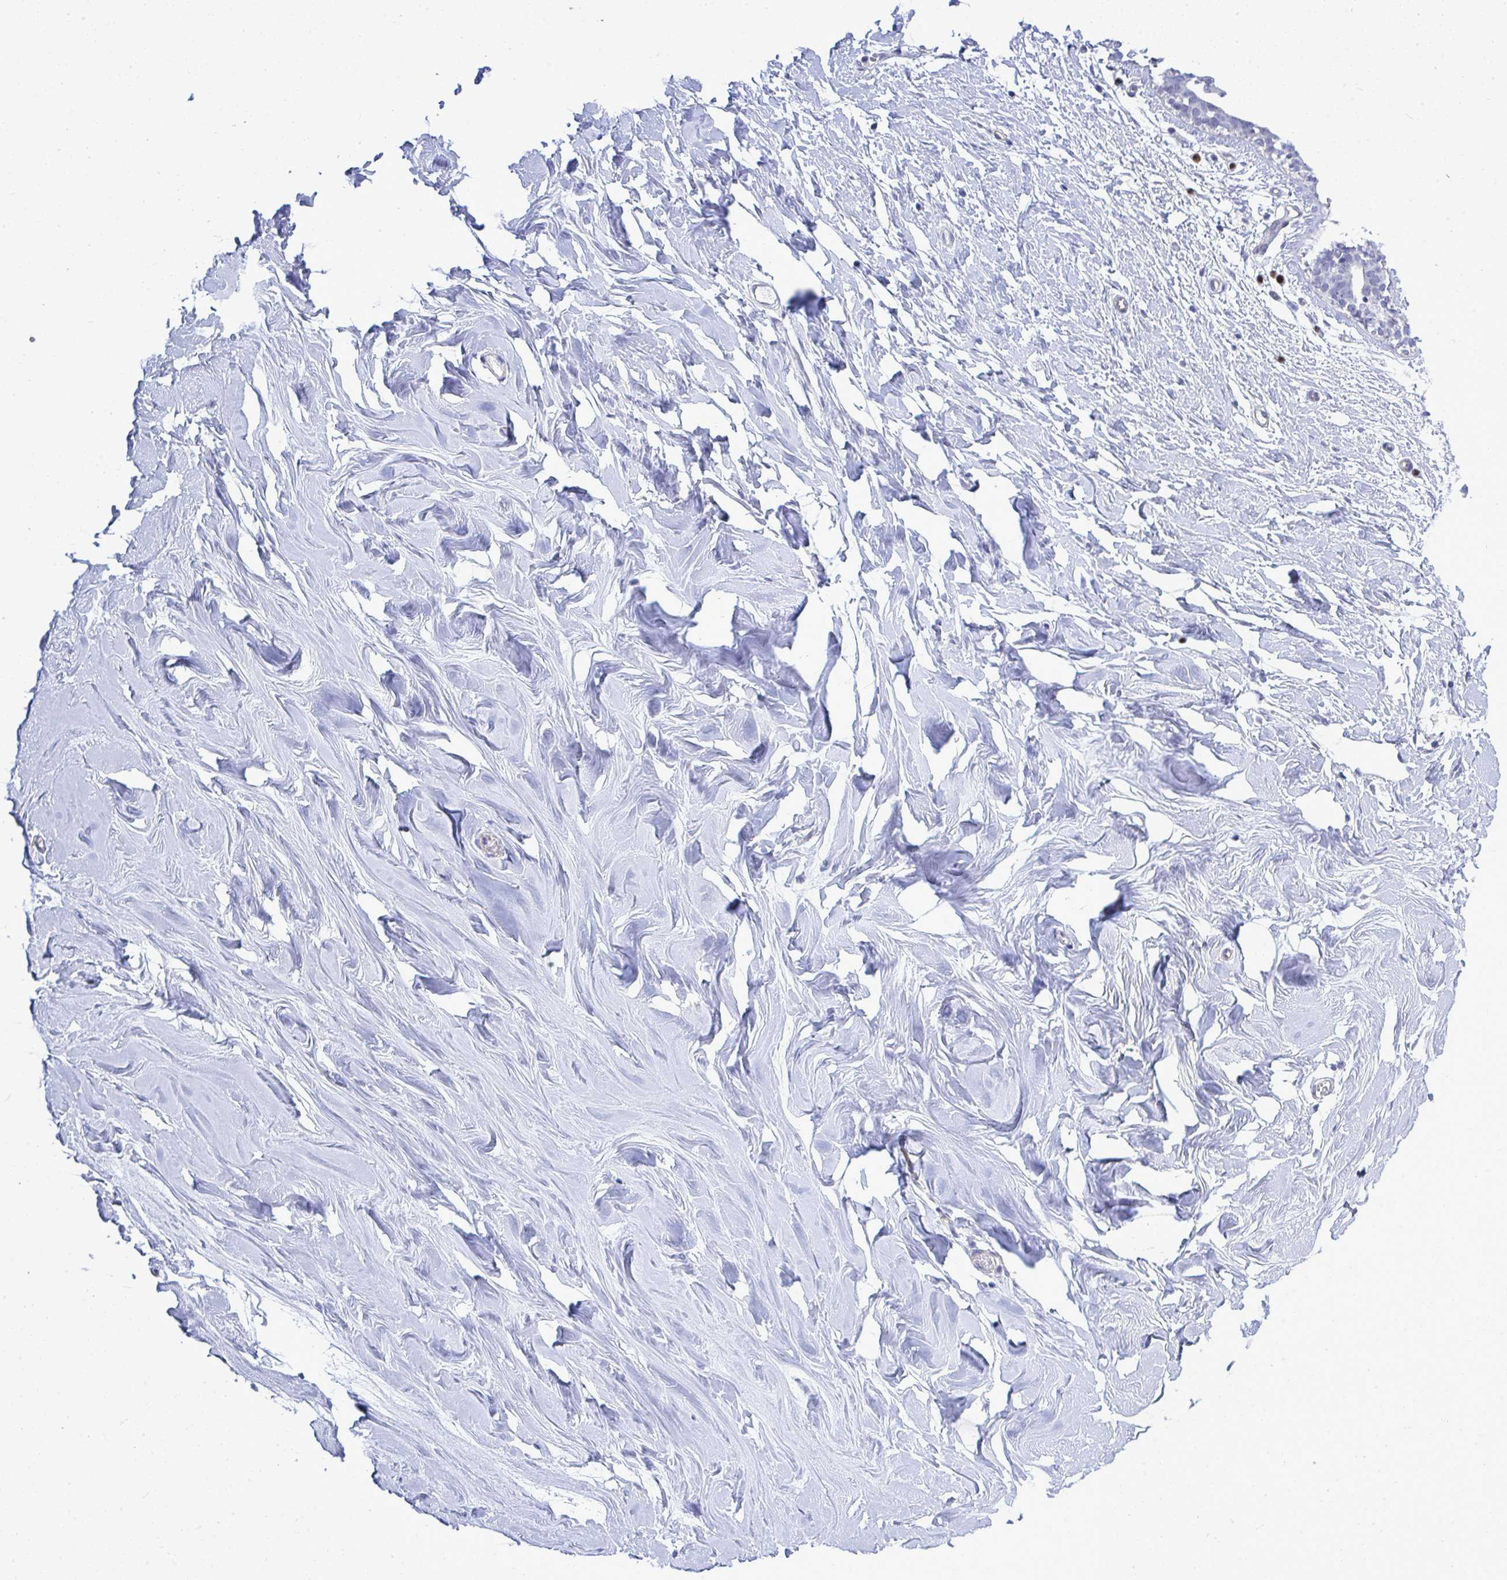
{"staining": {"intensity": "negative", "quantity": "none", "location": "none"}, "tissue": "breast", "cell_type": "Adipocytes", "image_type": "normal", "snomed": [{"axis": "morphology", "description": "Normal tissue, NOS"}, {"axis": "topography", "description": "Breast"}], "caption": "Immunohistochemical staining of normal human breast demonstrates no significant staining in adipocytes. (DAB IHC visualized using brightfield microscopy, high magnification).", "gene": "SLC25A51", "patient": {"sex": "female", "age": 27}}